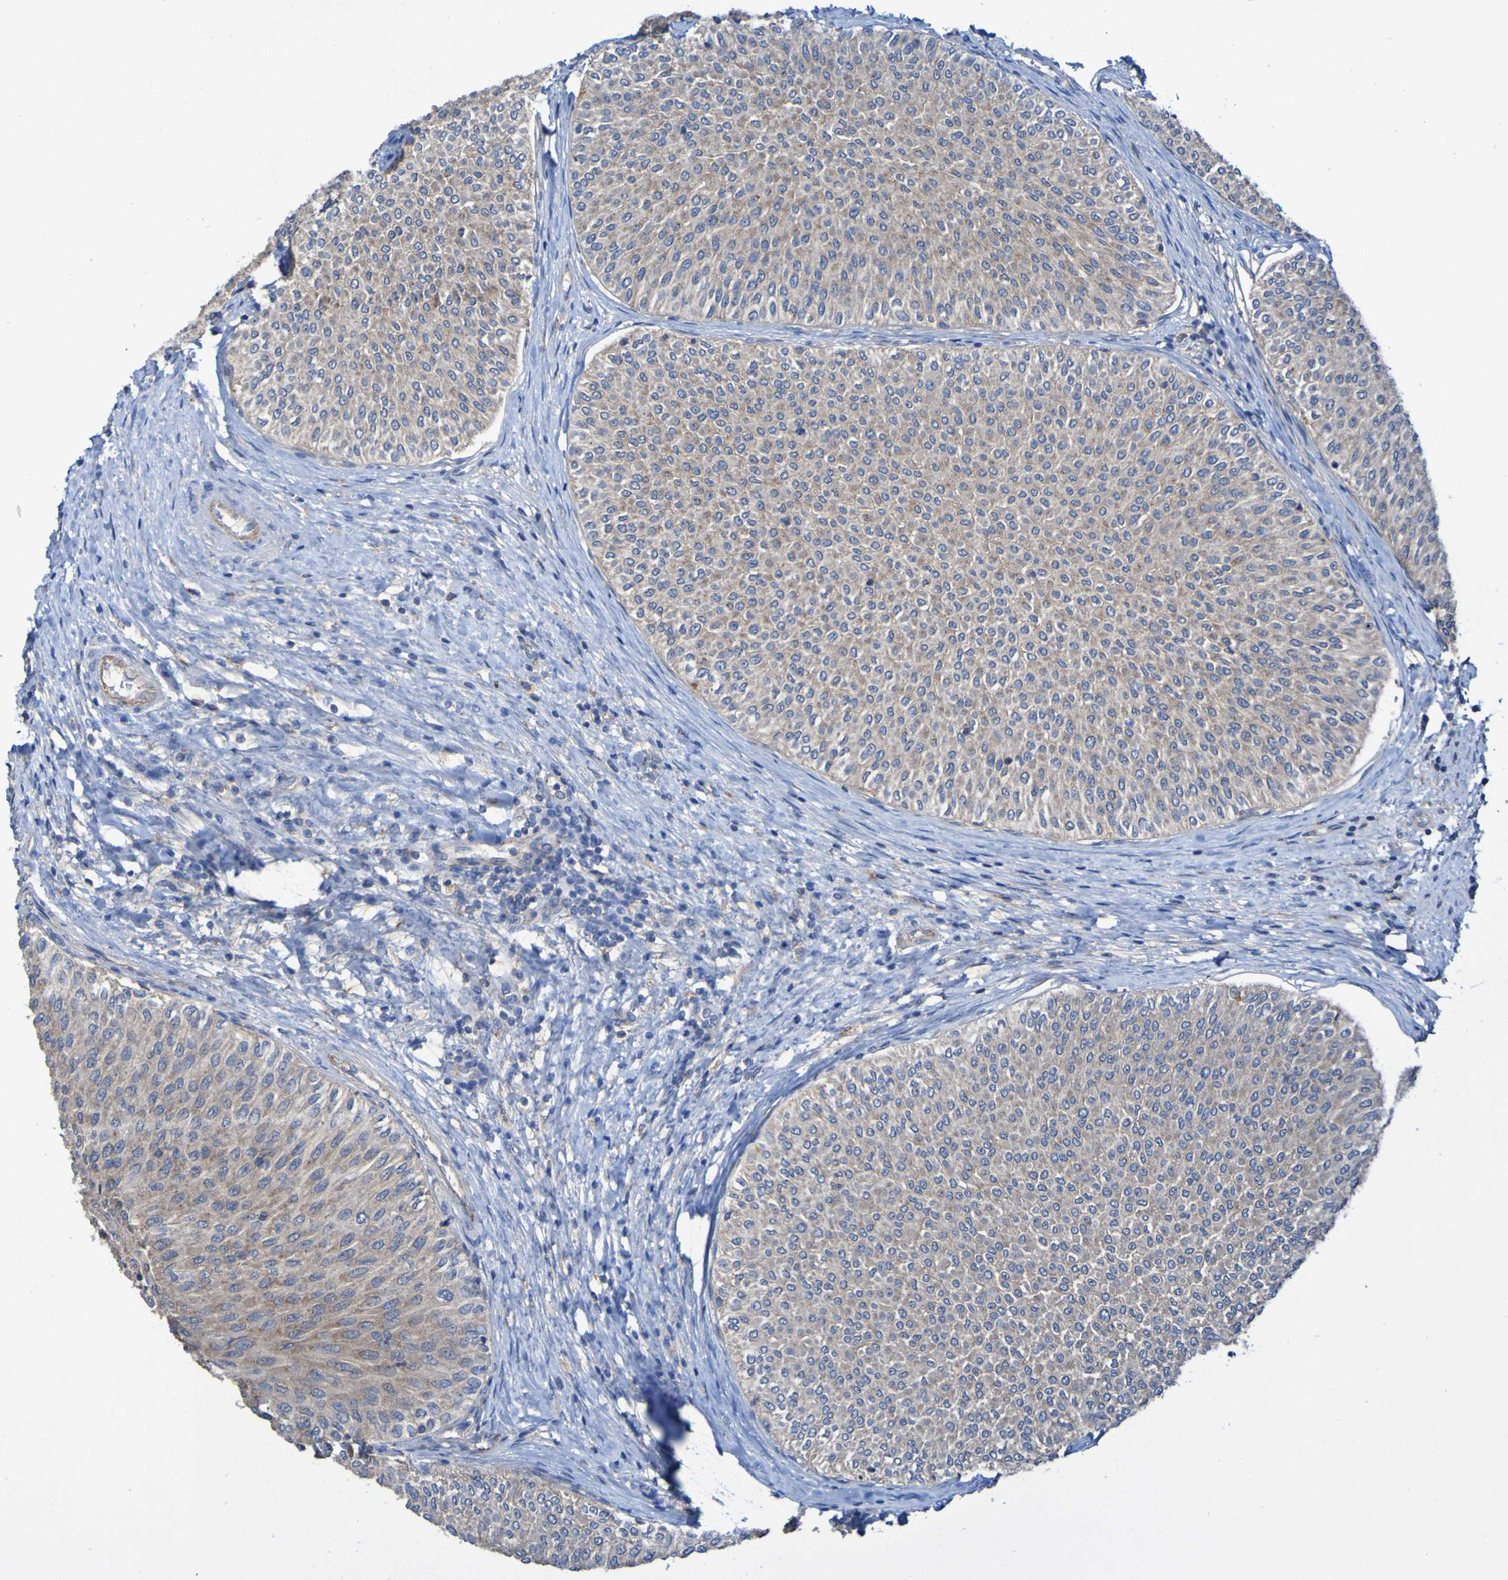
{"staining": {"intensity": "weak", "quantity": ">75%", "location": "cytoplasmic/membranous"}, "tissue": "urothelial cancer", "cell_type": "Tumor cells", "image_type": "cancer", "snomed": [{"axis": "morphology", "description": "Urothelial carcinoma, Low grade"}, {"axis": "topography", "description": "Urinary bladder"}], "caption": "IHC micrograph of urothelial carcinoma (low-grade) stained for a protein (brown), which displays low levels of weak cytoplasmic/membranous positivity in approximately >75% of tumor cells.", "gene": "ARHGEF16", "patient": {"sex": "male", "age": 78}}